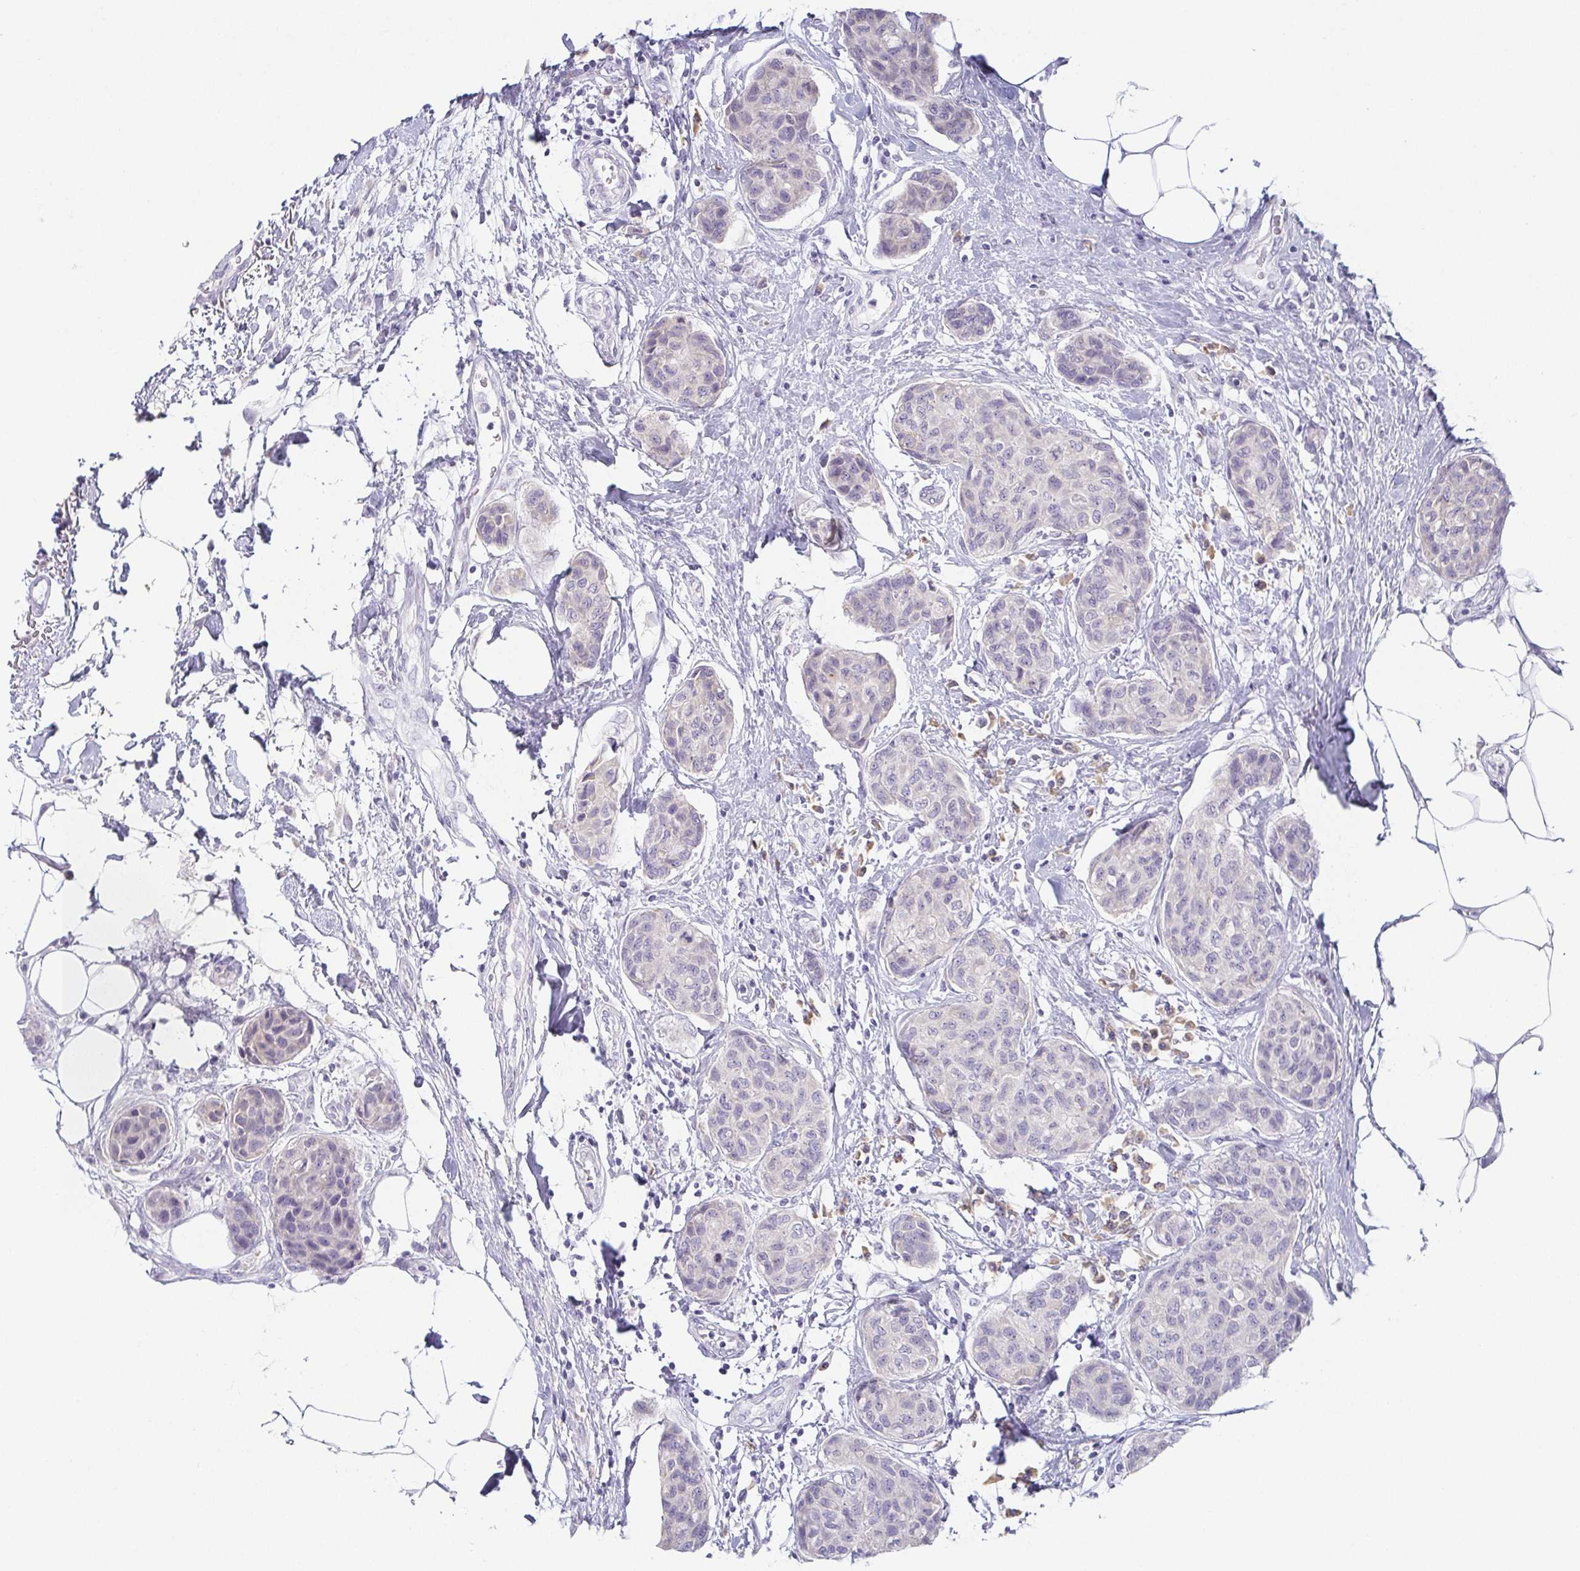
{"staining": {"intensity": "negative", "quantity": "none", "location": "none"}, "tissue": "breast cancer", "cell_type": "Tumor cells", "image_type": "cancer", "snomed": [{"axis": "morphology", "description": "Duct carcinoma"}, {"axis": "topography", "description": "Breast"}], "caption": "This micrograph is of breast cancer stained with immunohistochemistry to label a protein in brown with the nuclei are counter-stained blue. There is no staining in tumor cells. The staining was performed using DAB (3,3'-diaminobenzidine) to visualize the protein expression in brown, while the nuclei were stained in blue with hematoxylin (Magnification: 20x).", "gene": "PRR27", "patient": {"sex": "female", "age": 80}}